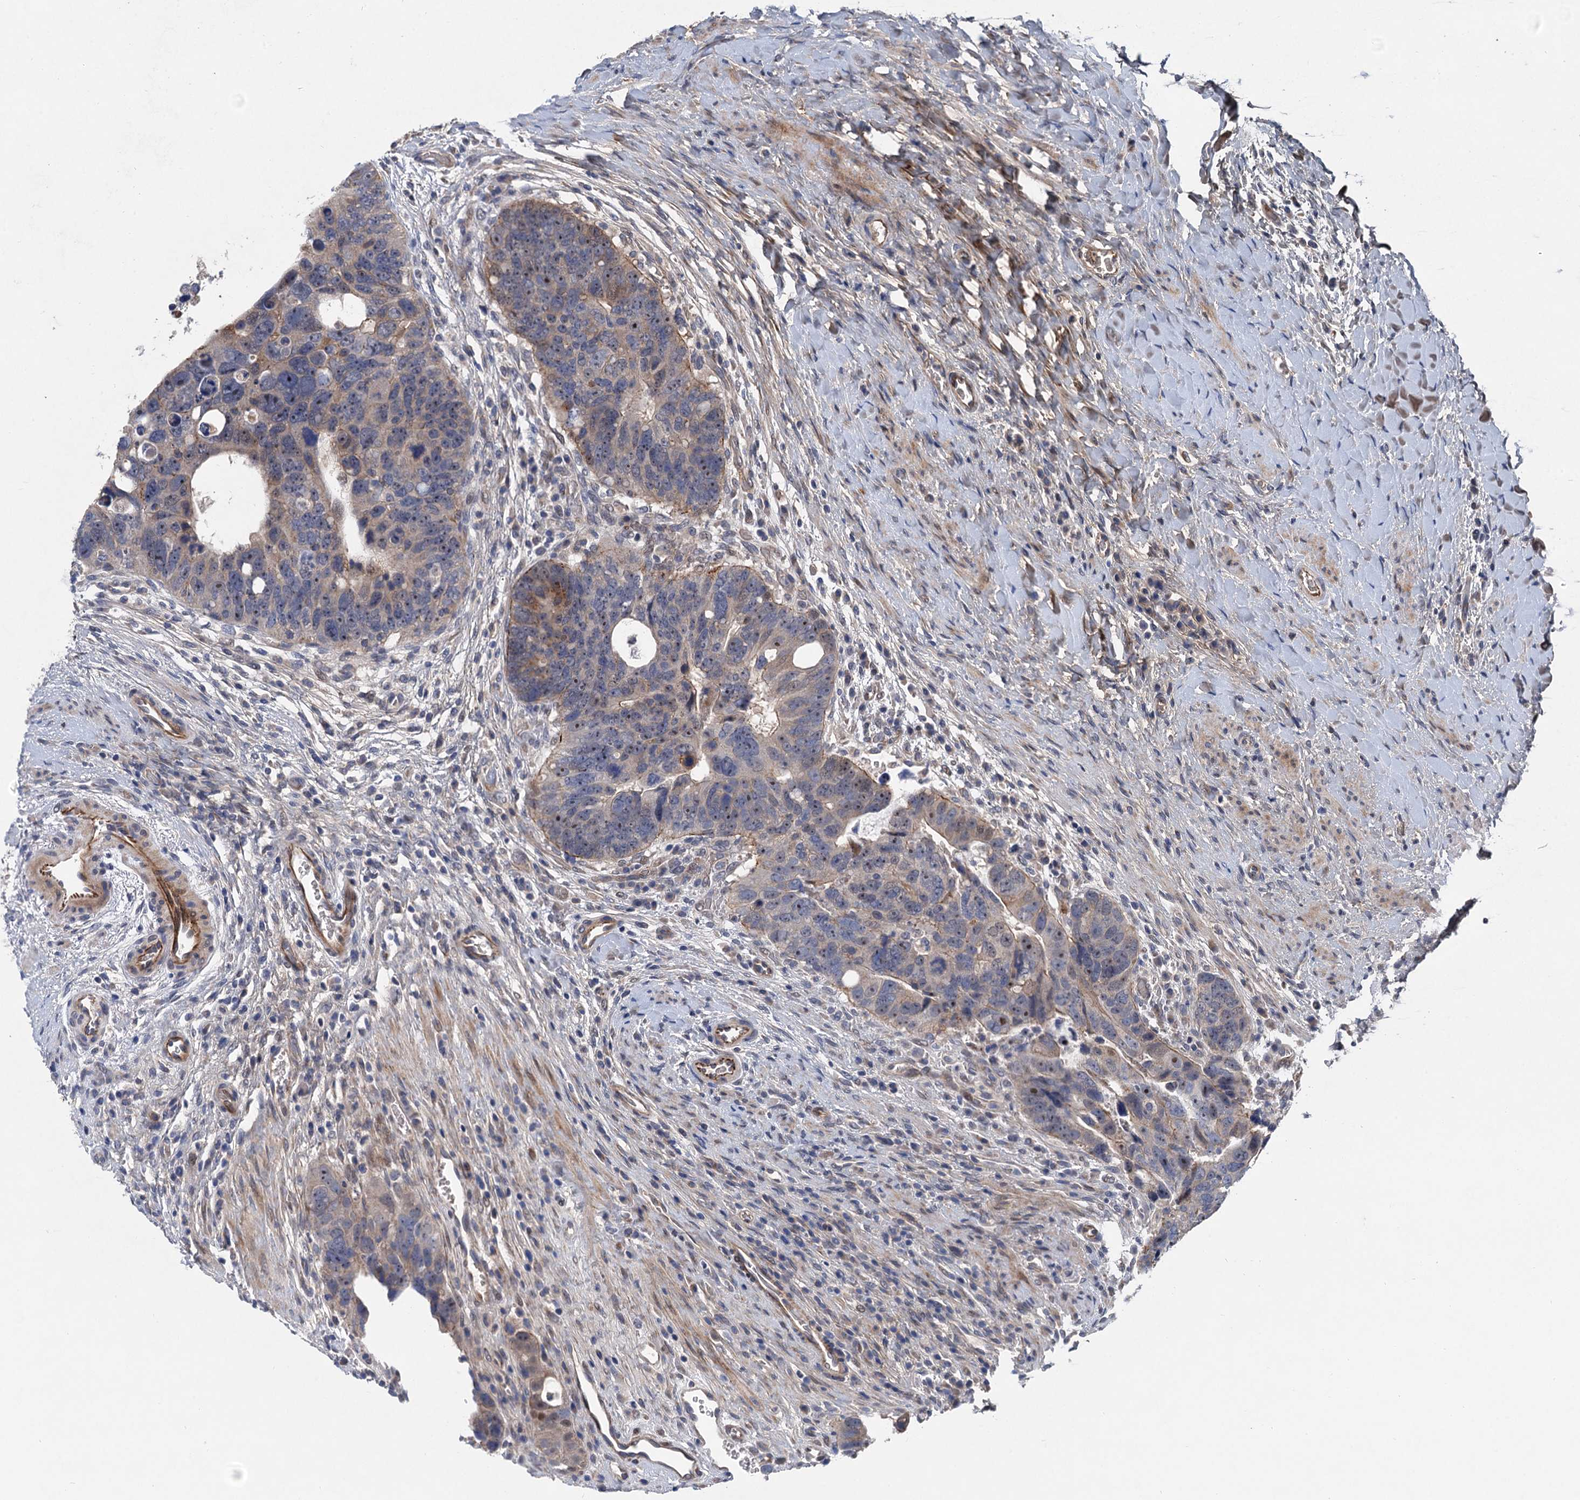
{"staining": {"intensity": "moderate", "quantity": "<25%", "location": "cytoplasmic/membranous,nuclear"}, "tissue": "colorectal cancer", "cell_type": "Tumor cells", "image_type": "cancer", "snomed": [{"axis": "morphology", "description": "Adenocarcinoma, NOS"}, {"axis": "topography", "description": "Rectum"}], "caption": "Human colorectal adenocarcinoma stained with a protein marker displays moderate staining in tumor cells.", "gene": "TRAF7", "patient": {"sex": "male", "age": 59}}